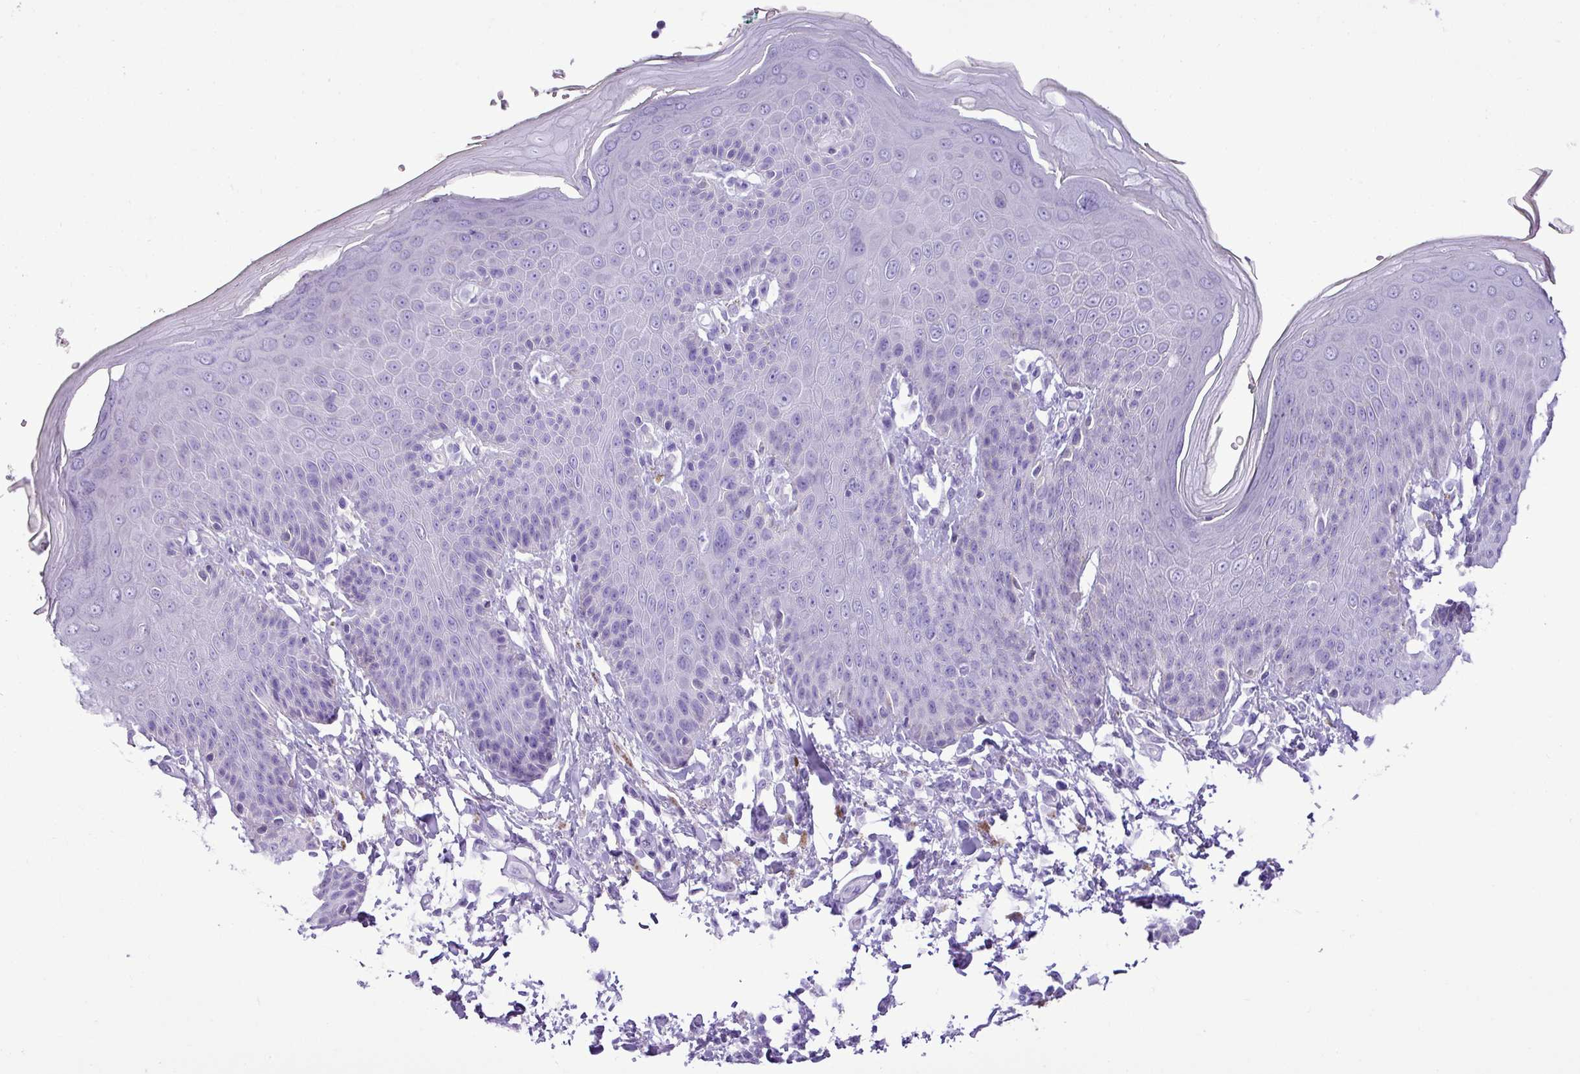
{"staining": {"intensity": "negative", "quantity": "none", "location": "none"}, "tissue": "skin", "cell_type": "Epidermal cells", "image_type": "normal", "snomed": [{"axis": "morphology", "description": "Normal tissue, NOS"}, {"axis": "topography", "description": "Peripheral nerve tissue"}], "caption": "This is a histopathology image of IHC staining of unremarkable skin, which shows no expression in epidermal cells. (Brightfield microscopy of DAB immunohistochemistry (IHC) at high magnification).", "gene": "ZSCAN5A", "patient": {"sex": "male", "age": 51}}